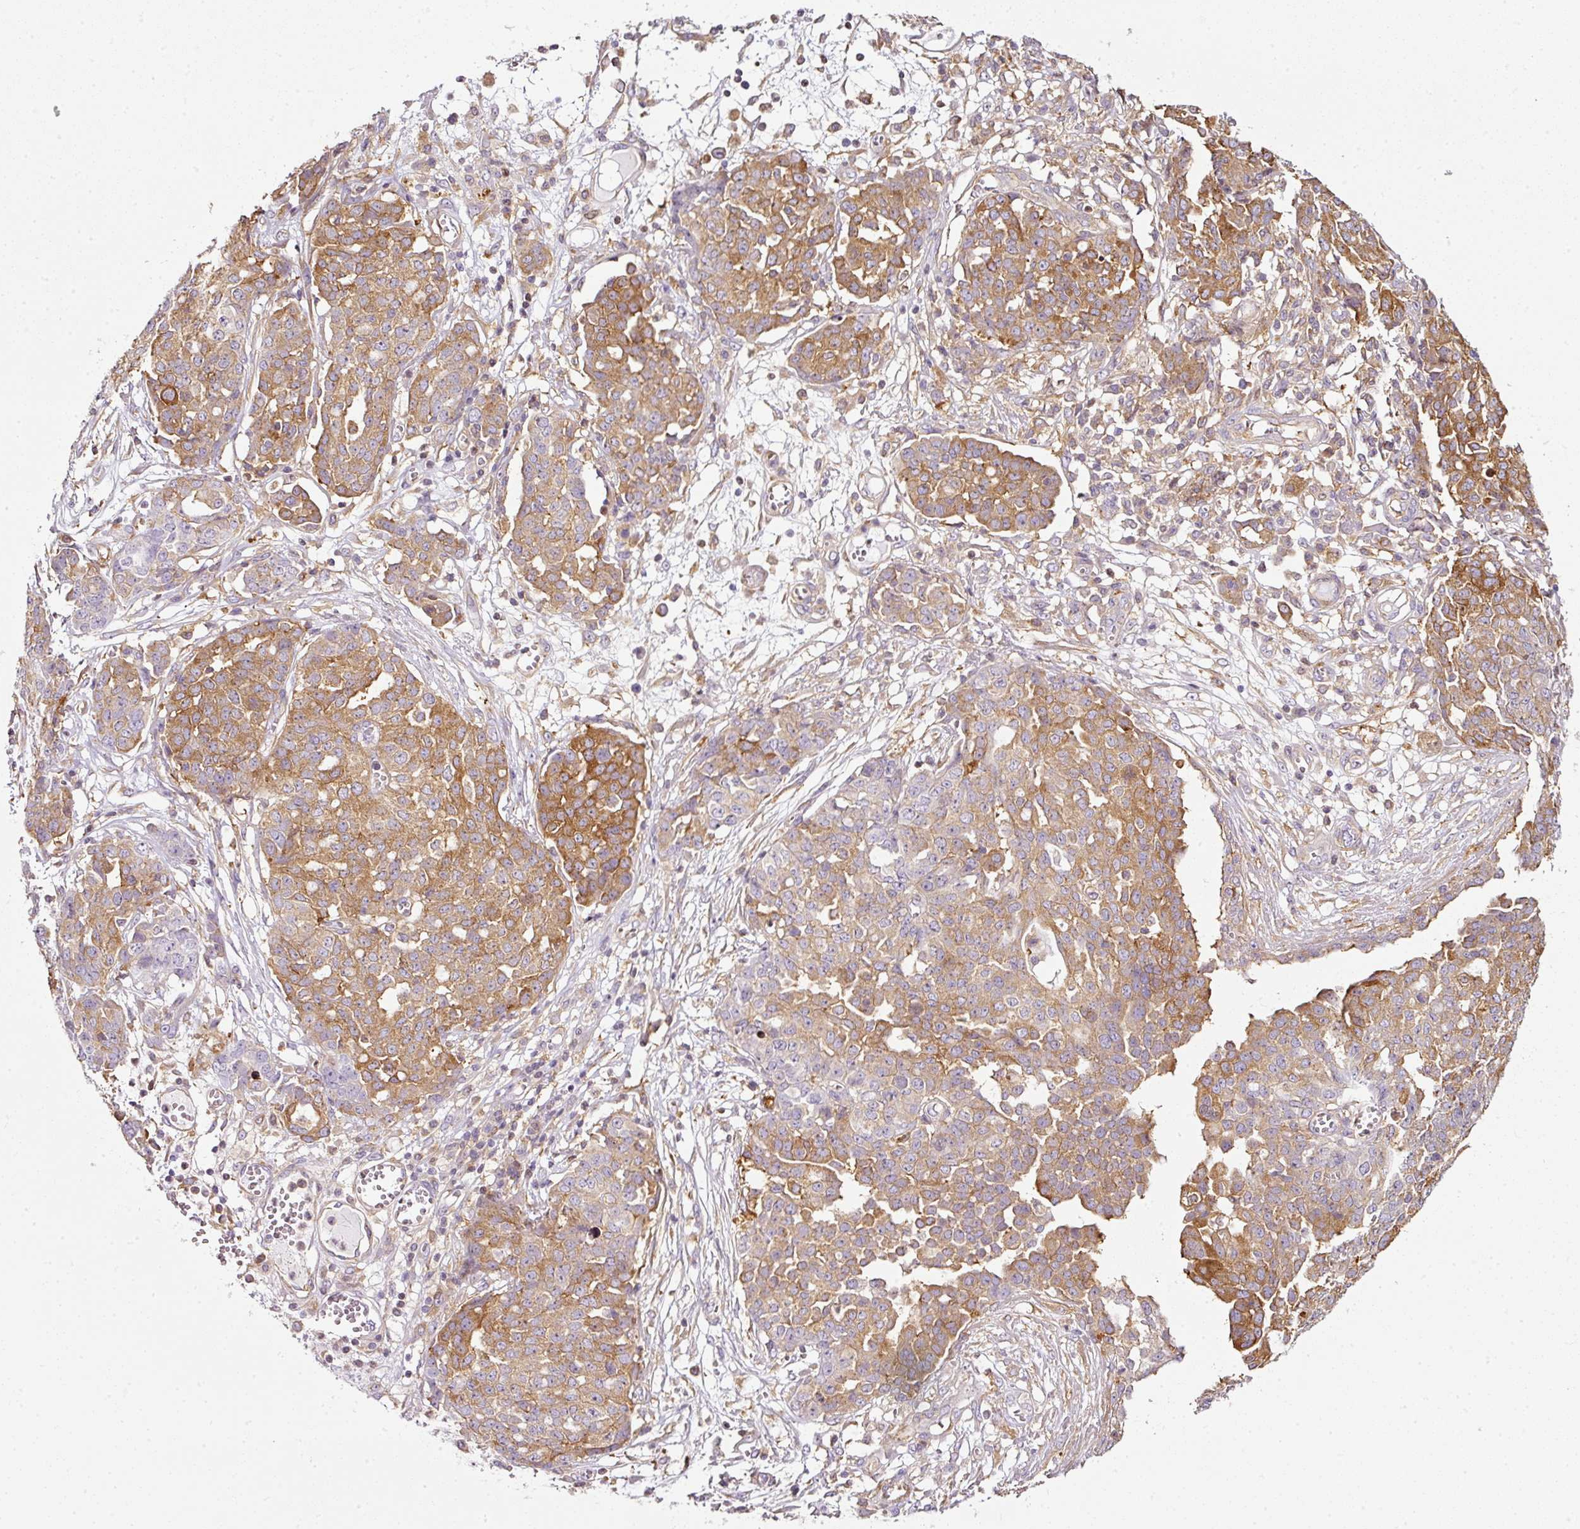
{"staining": {"intensity": "moderate", "quantity": ">75%", "location": "cytoplasmic/membranous"}, "tissue": "ovarian cancer", "cell_type": "Tumor cells", "image_type": "cancer", "snomed": [{"axis": "morphology", "description": "Cystadenocarcinoma, serous, NOS"}, {"axis": "topography", "description": "Soft tissue"}, {"axis": "topography", "description": "Ovary"}], "caption": "Serous cystadenocarcinoma (ovarian) tissue reveals moderate cytoplasmic/membranous staining in about >75% of tumor cells, visualized by immunohistochemistry. (Stains: DAB (3,3'-diaminobenzidine) in brown, nuclei in blue, Microscopy: brightfield microscopy at high magnification).", "gene": "SCNM1", "patient": {"sex": "female", "age": 57}}